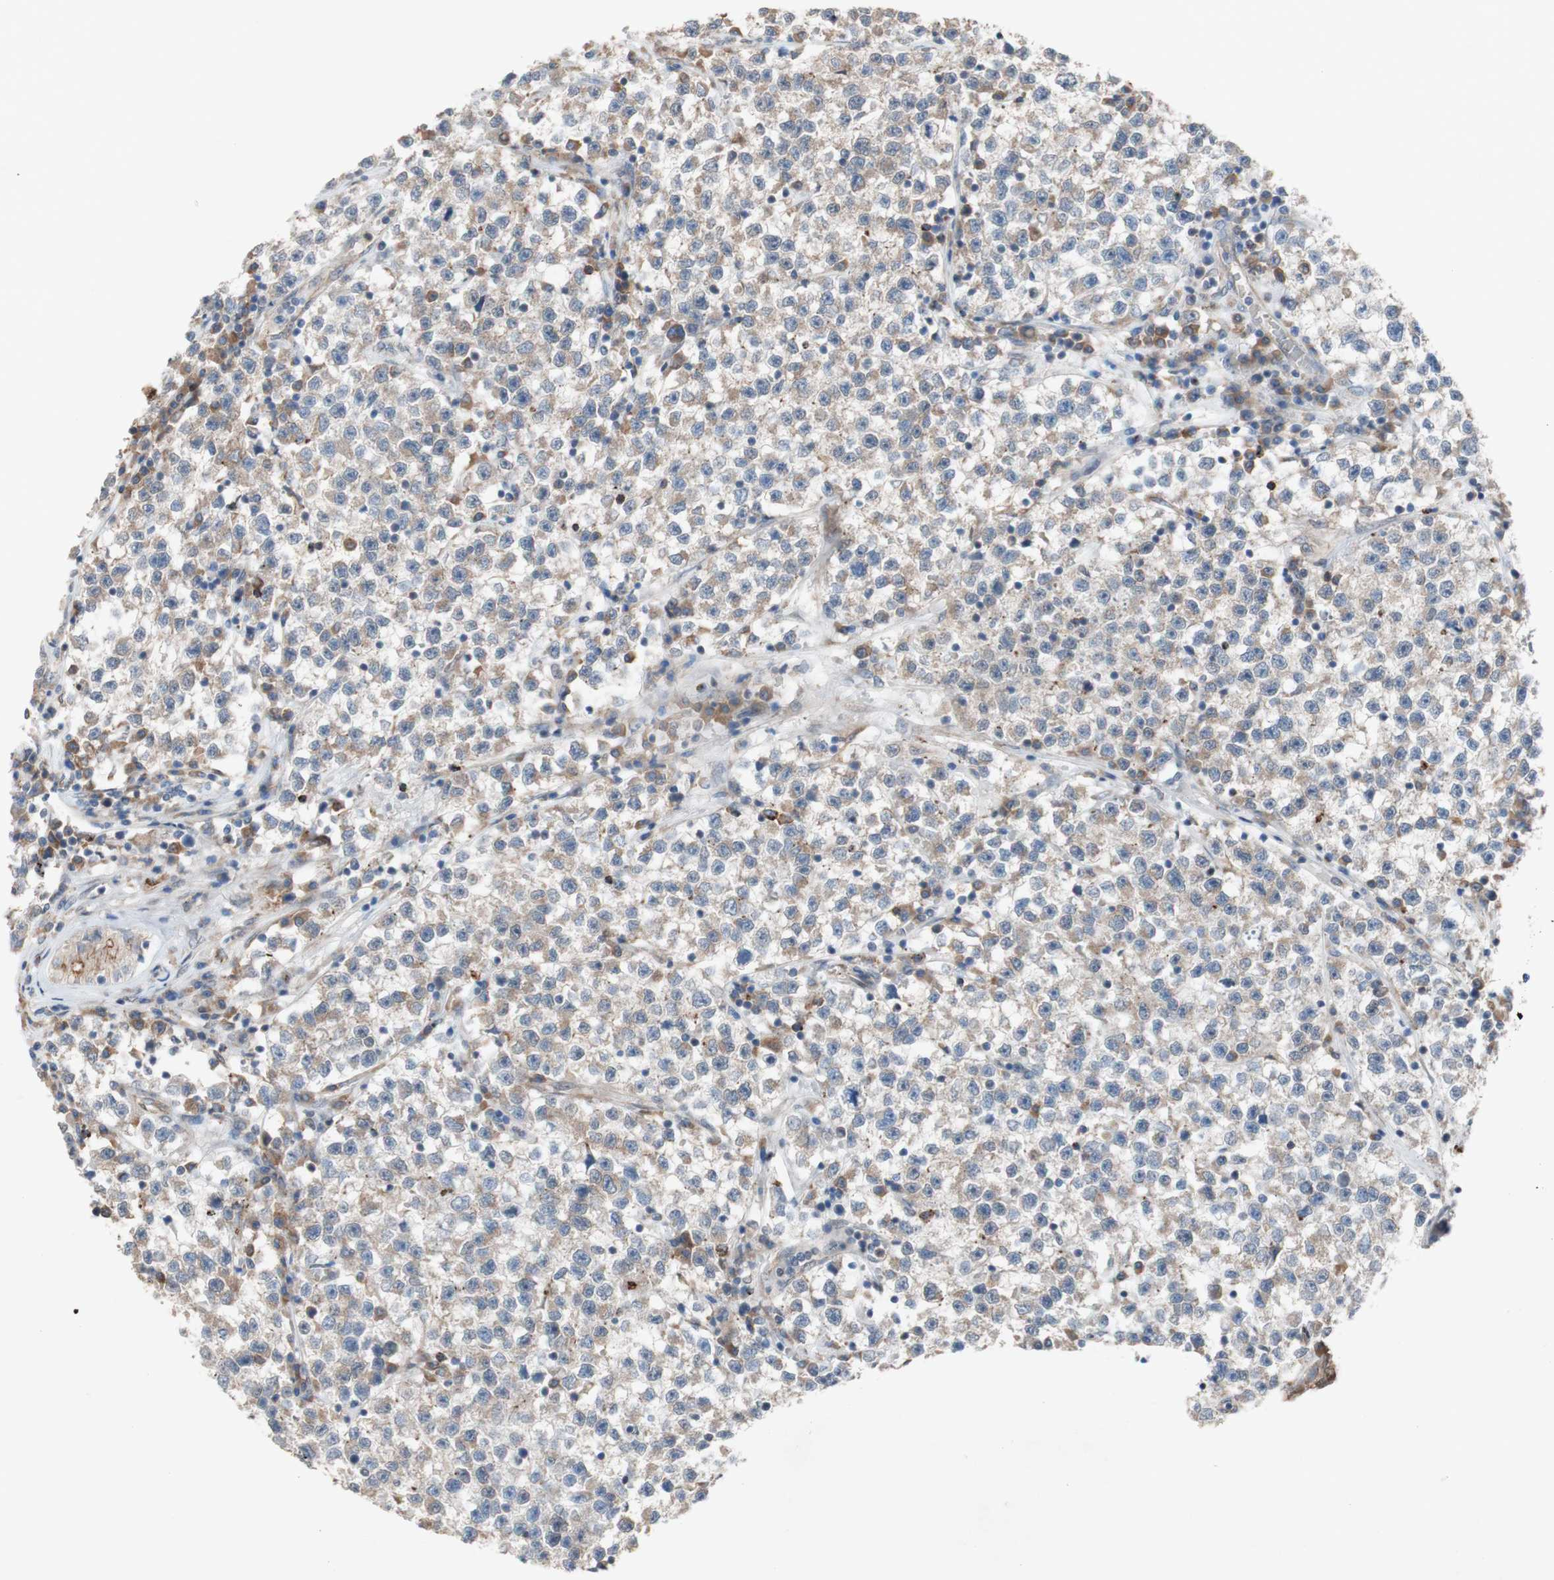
{"staining": {"intensity": "moderate", "quantity": ">75%", "location": "cytoplasmic/membranous"}, "tissue": "testis cancer", "cell_type": "Tumor cells", "image_type": "cancer", "snomed": [{"axis": "morphology", "description": "Seminoma, NOS"}, {"axis": "topography", "description": "Testis"}], "caption": "Tumor cells display medium levels of moderate cytoplasmic/membranous positivity in about >75% of cells in testis cancer (seminoma). The staining was performed using DAB (3,3'-diaminobenzidine), with brown indicating positive protein expression. Nuclei are stained blue with hematoxylin.", "gene": "PDGFB", "patient": {"sex": "male", "age": 22}}